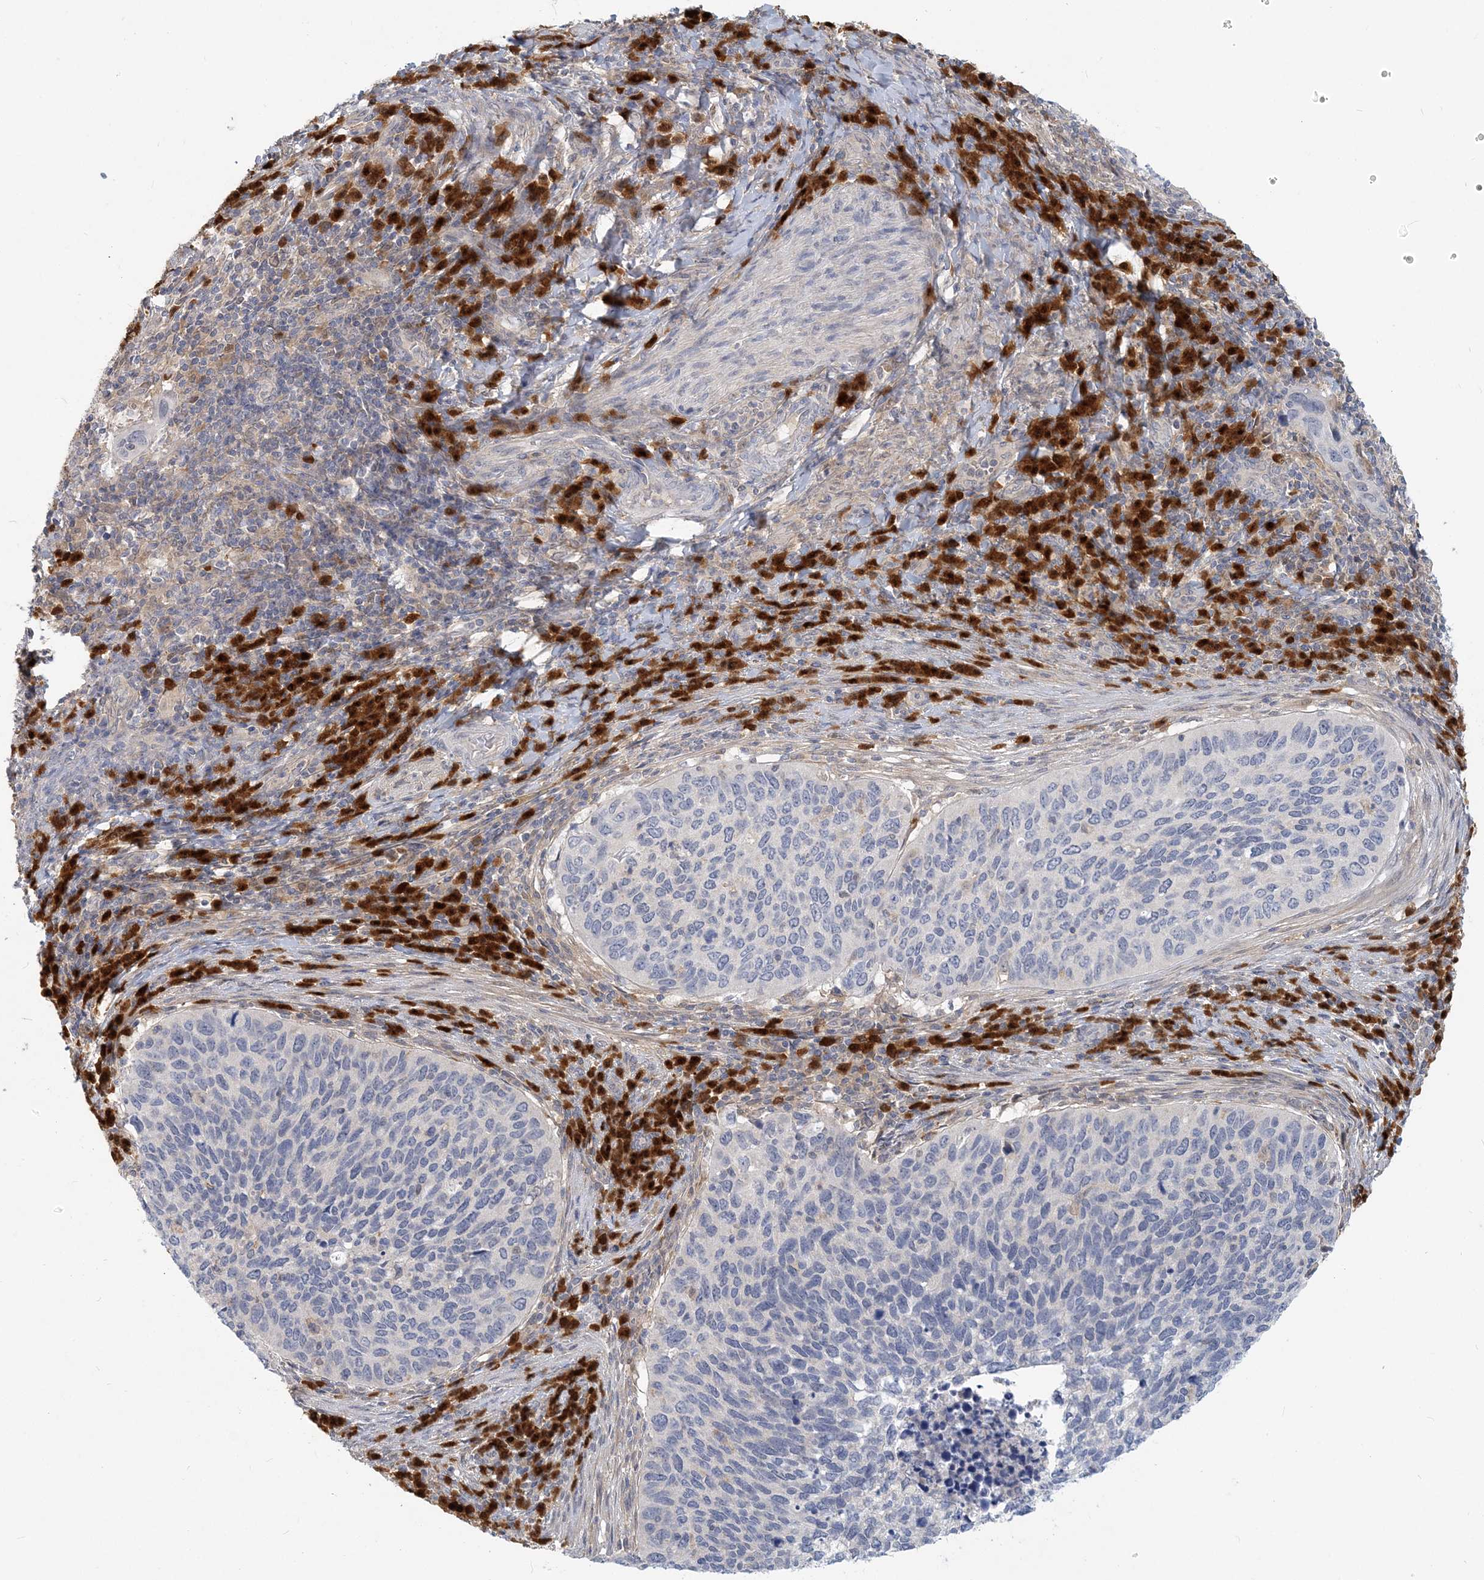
{"staining": {"intensity": "negative", "quantity": "none", "location": "none"}, "tissue": "cervical cancer", "cell_type": "Tumor cells", "image_type": "cancer", "snomed": [{"axis": "morphology", "description": "Squamous cell carcinoma, NOS"}, {"axis": "topography", "description": "Cervix"}], "caption": "The photomicrograph exhibits no significant positivity in tumor cells of cervical squamous cell carcinoma.", "gene": "GMPPA", "patient": {"sex": "female", "age": 38}}